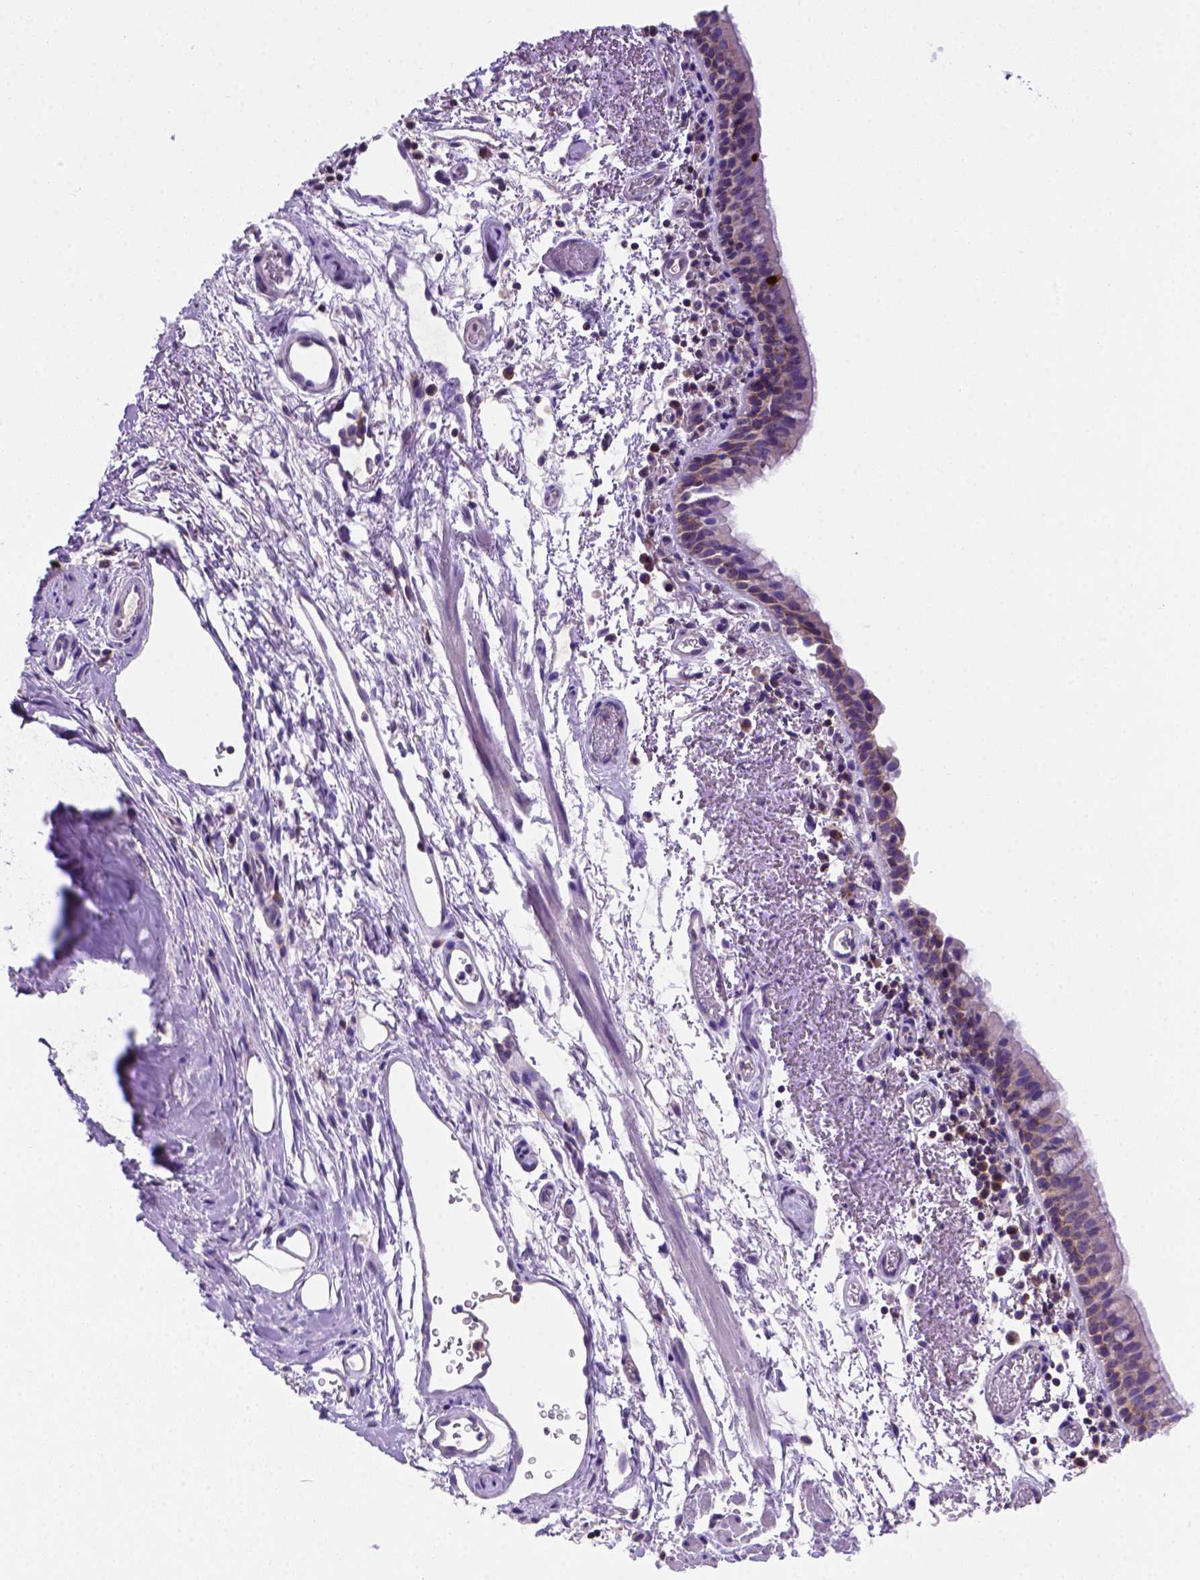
{"staining": {"intensity": "strong", "quantity": "<25%", "location": "cytoplasmic/membranous,nuclear"}, "tissue": "bronchus", "cell_type": "Respiratory epithelial cells", "image_type": "normal", "snomed": [{"axis": "morphology", "description": "Normal tissue, NOS"}, {"axis": "morphology", "description": "Adenocarcinoma, NOS"}, {"axis": "topography", "description": "Bronchus"}], "caption": "Protein staining of benign bronchus reveals strong cytoplasmic/membranous,nuclear staining in approximately <25% of respiratory epithelial cells.", "gene": "FOXI1", "patient": {"sex": "male", "age": 68}}